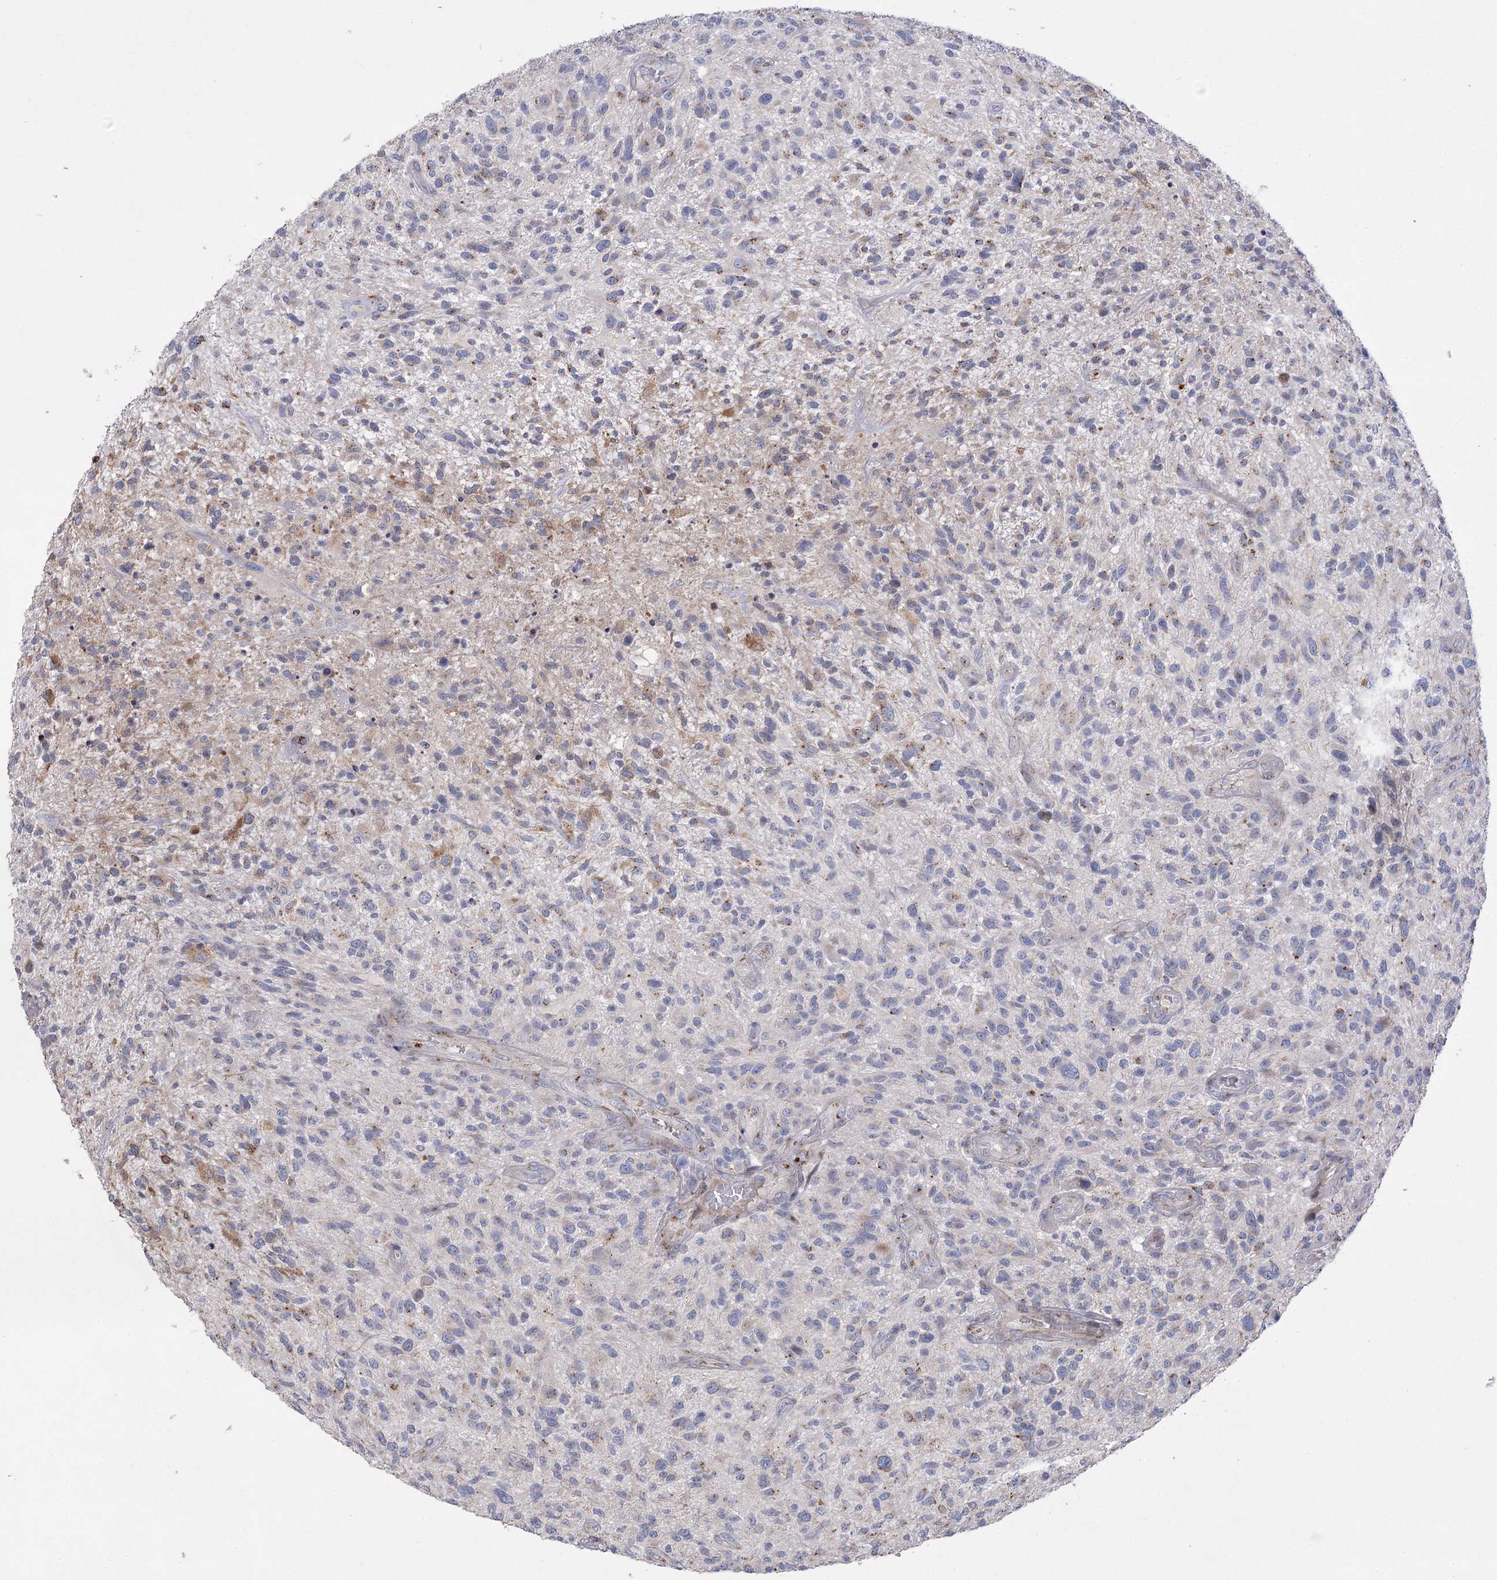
{"staining": {"intensity": "negative", "quantity": "none", "location": "none"}, "tissue": "glioma", "cell_type": "Tumor cells", "image_type": "cancer", "snomed": [{"axis": "morphology", "description": "Glioma, malignant, High grade"}, {"axis": "topography", "description": "Brain"}], "caption": "The immunohistochemistry (IHC) micrograph has no significant positivity in tumor cells of glioma tissue.", "gene": "NME7", "patient": {"sex": "male", "age": 47}}